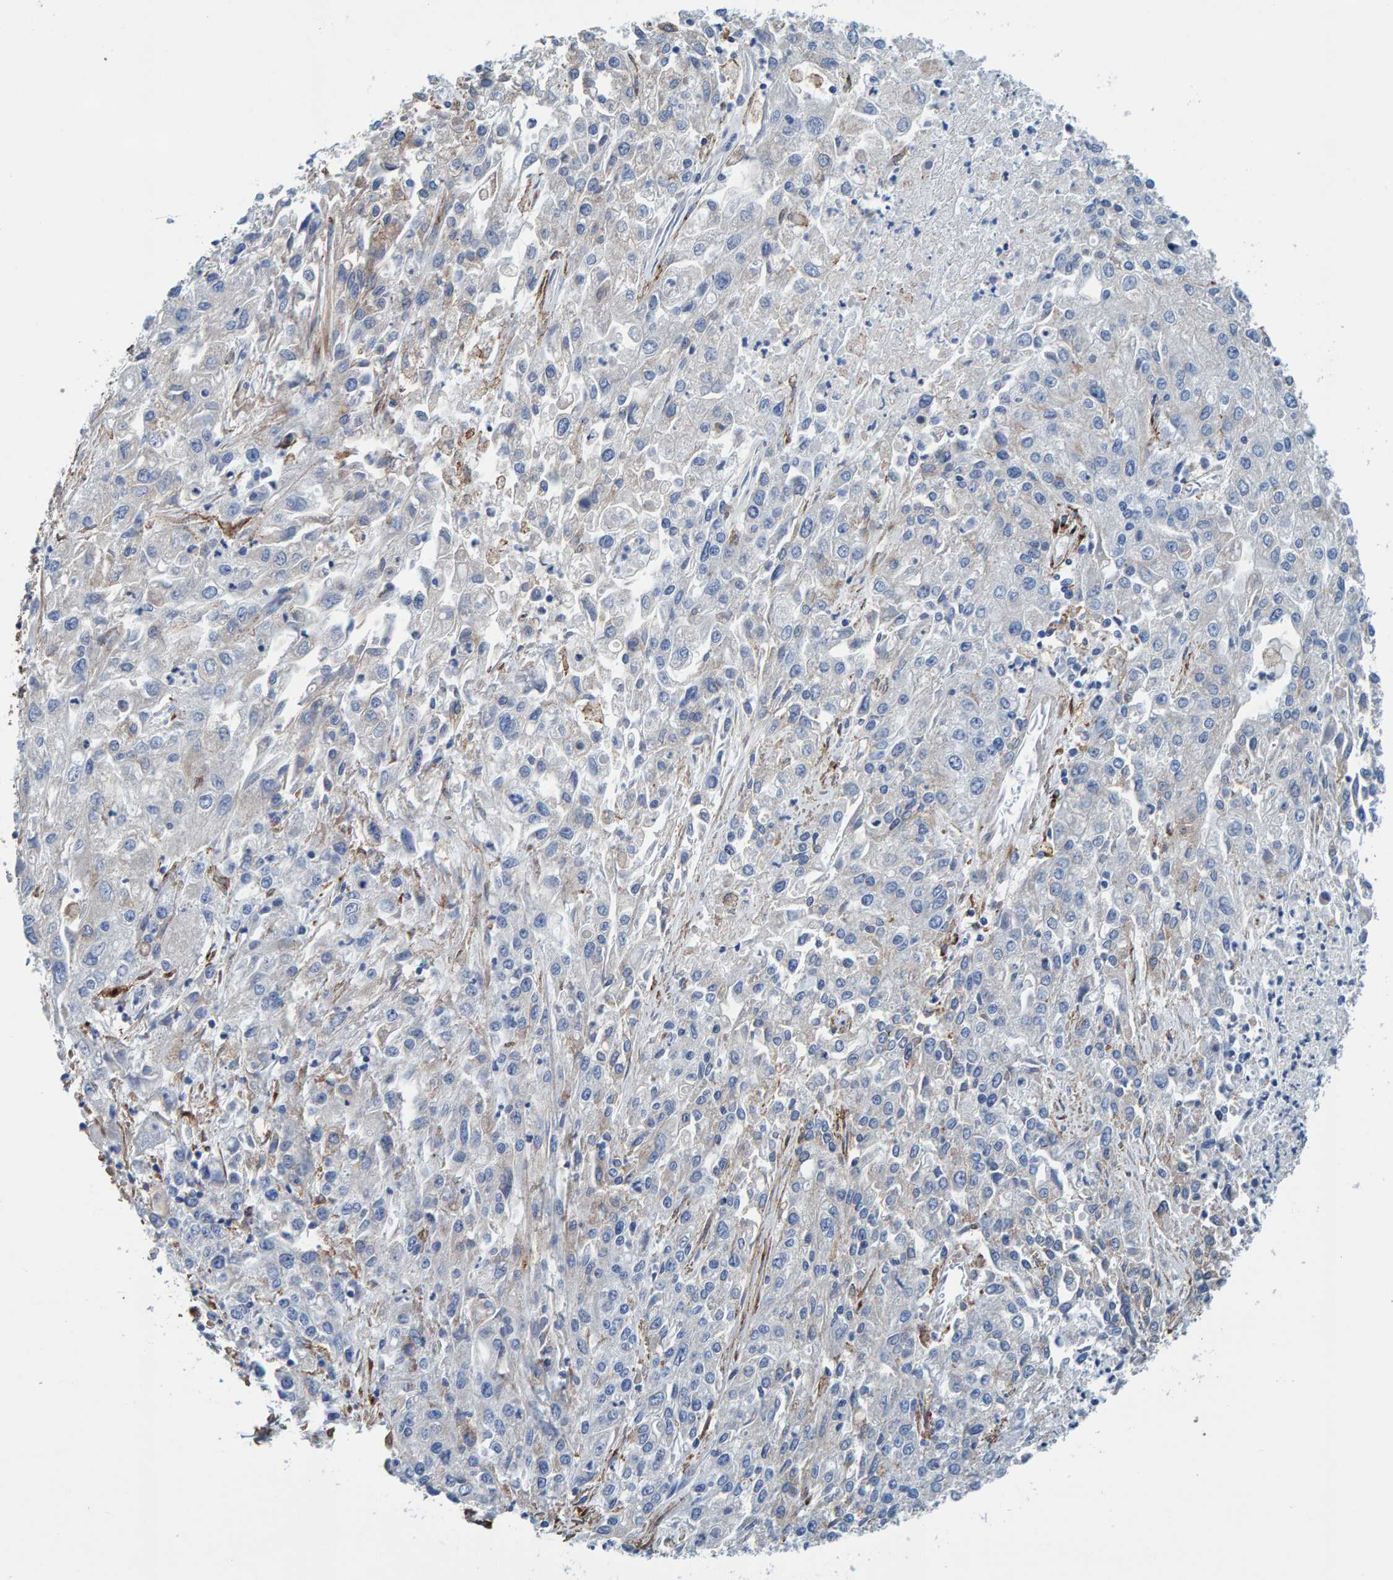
{"staining": {"intensity": "negative", "quantity": "none", "location": "none"}, "tissue": "endometrial cancer", "cell_type": "Tumor cells", "image_type": "cancer", "snomed": [{"axis": "morphology", "description": "Adenocarcinoma, NOS"}, {"axis": "topography", "description": "Endometrium"}], "caption": "An immunohistochemistry histopathology image of endometrial cancer is shown. There is no staining in tumor cells of endometrial cancer.", "gene": "LRP1", "patient": {"sex": "female", "age": 49}}